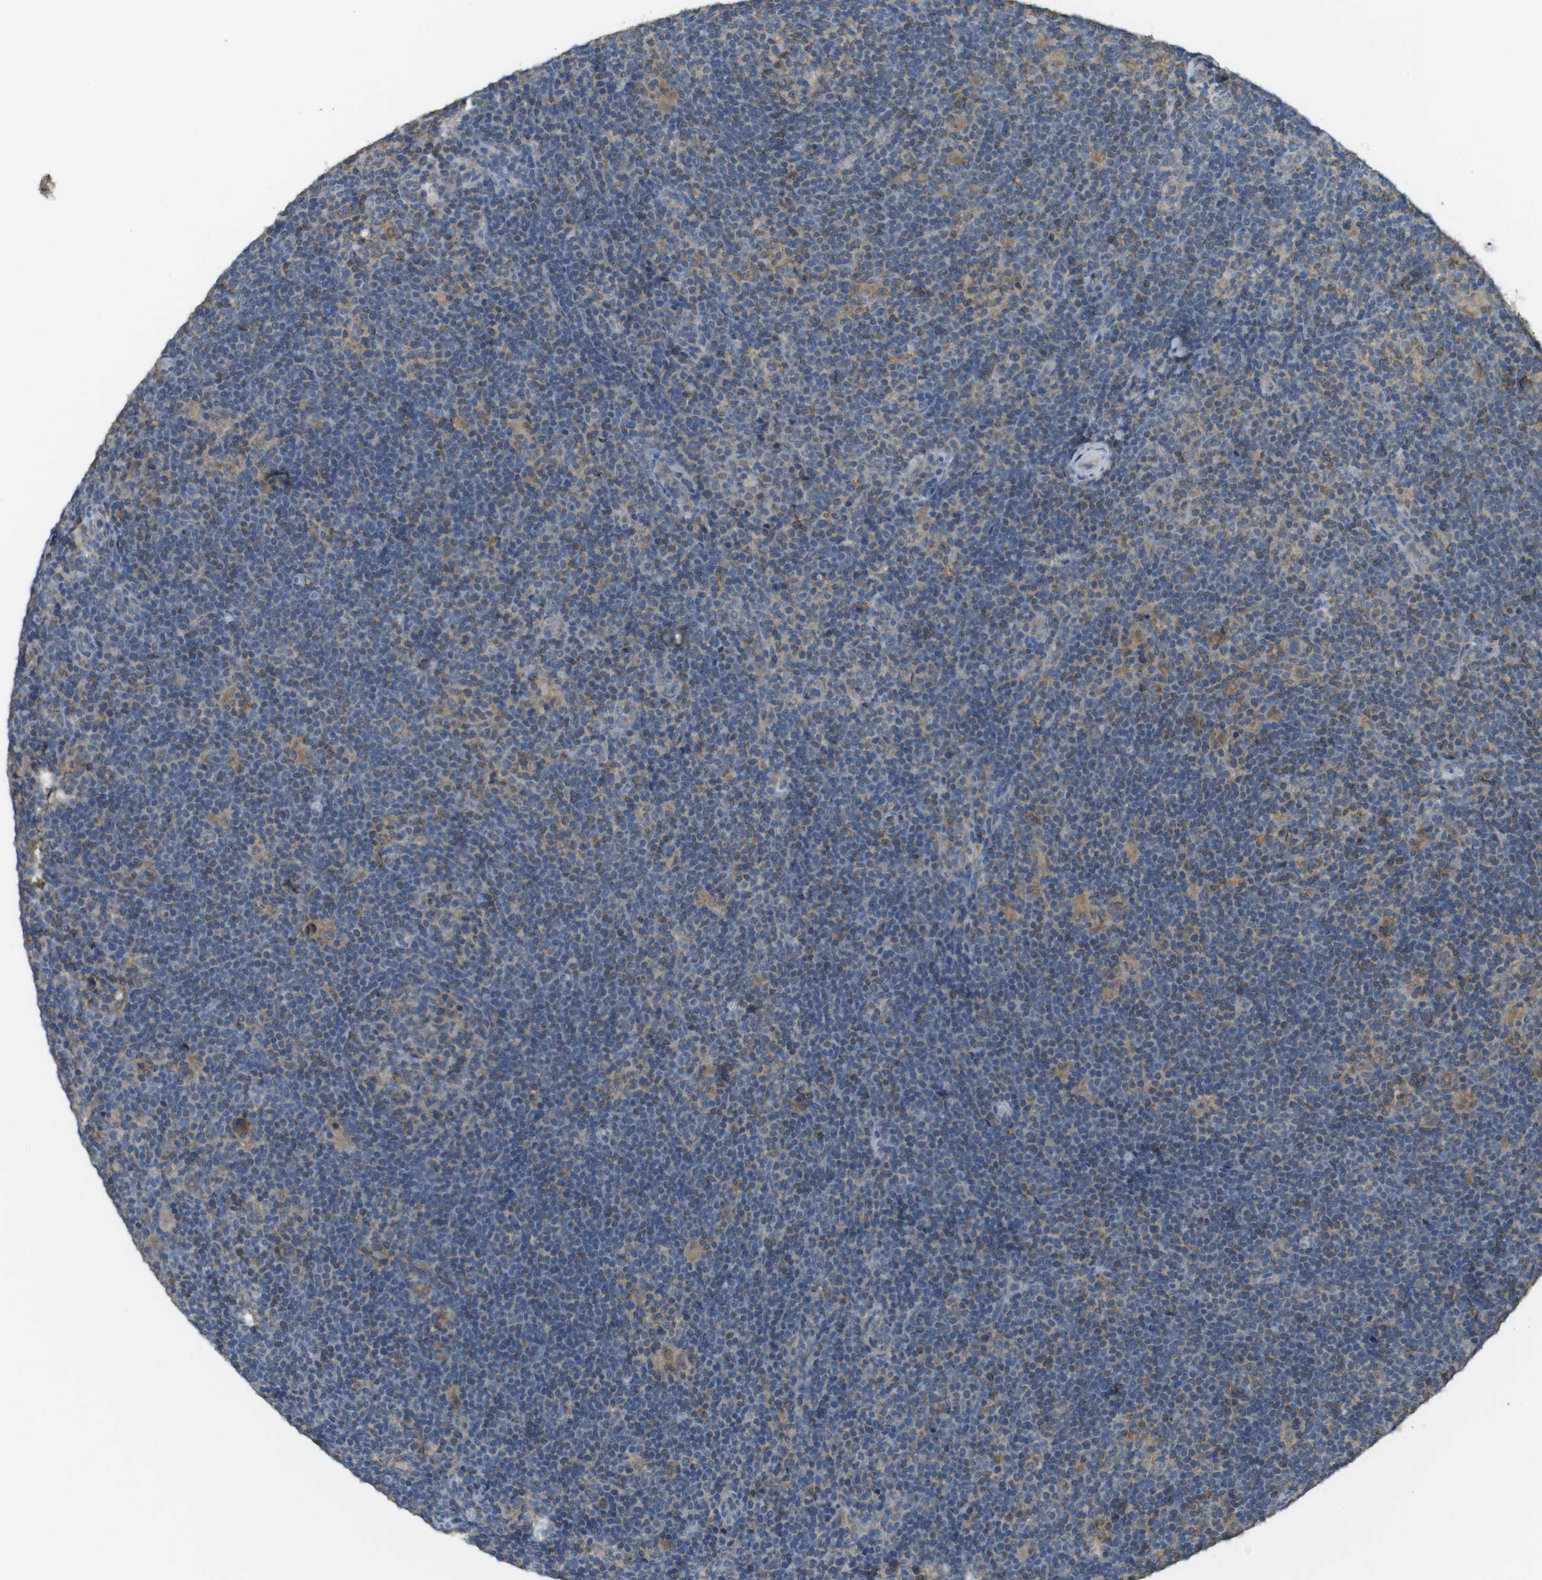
{"staining": {"intensity": "moderate", "quantity": ">75%", "location": "cytoplasmic/membranous"}, "tissue": "lymphoma", "cell_type": "Tumor cells", "image_type": "cancer", "snomed": [{"axis": "morphology", "description": "Hodgkin's disease, NOS"}, {"axis": "topography", "description": "Lymph node"}], "caption": "Protein staining of lymphoma tissue displays moderate cytoplasmic/membranous expression in about >75% of tumor cells. (Brightfield microscopy of DAB IHC at high magnification).", "gene": "BRI3BP", "patient": {"sex": "female", "age": 57}}